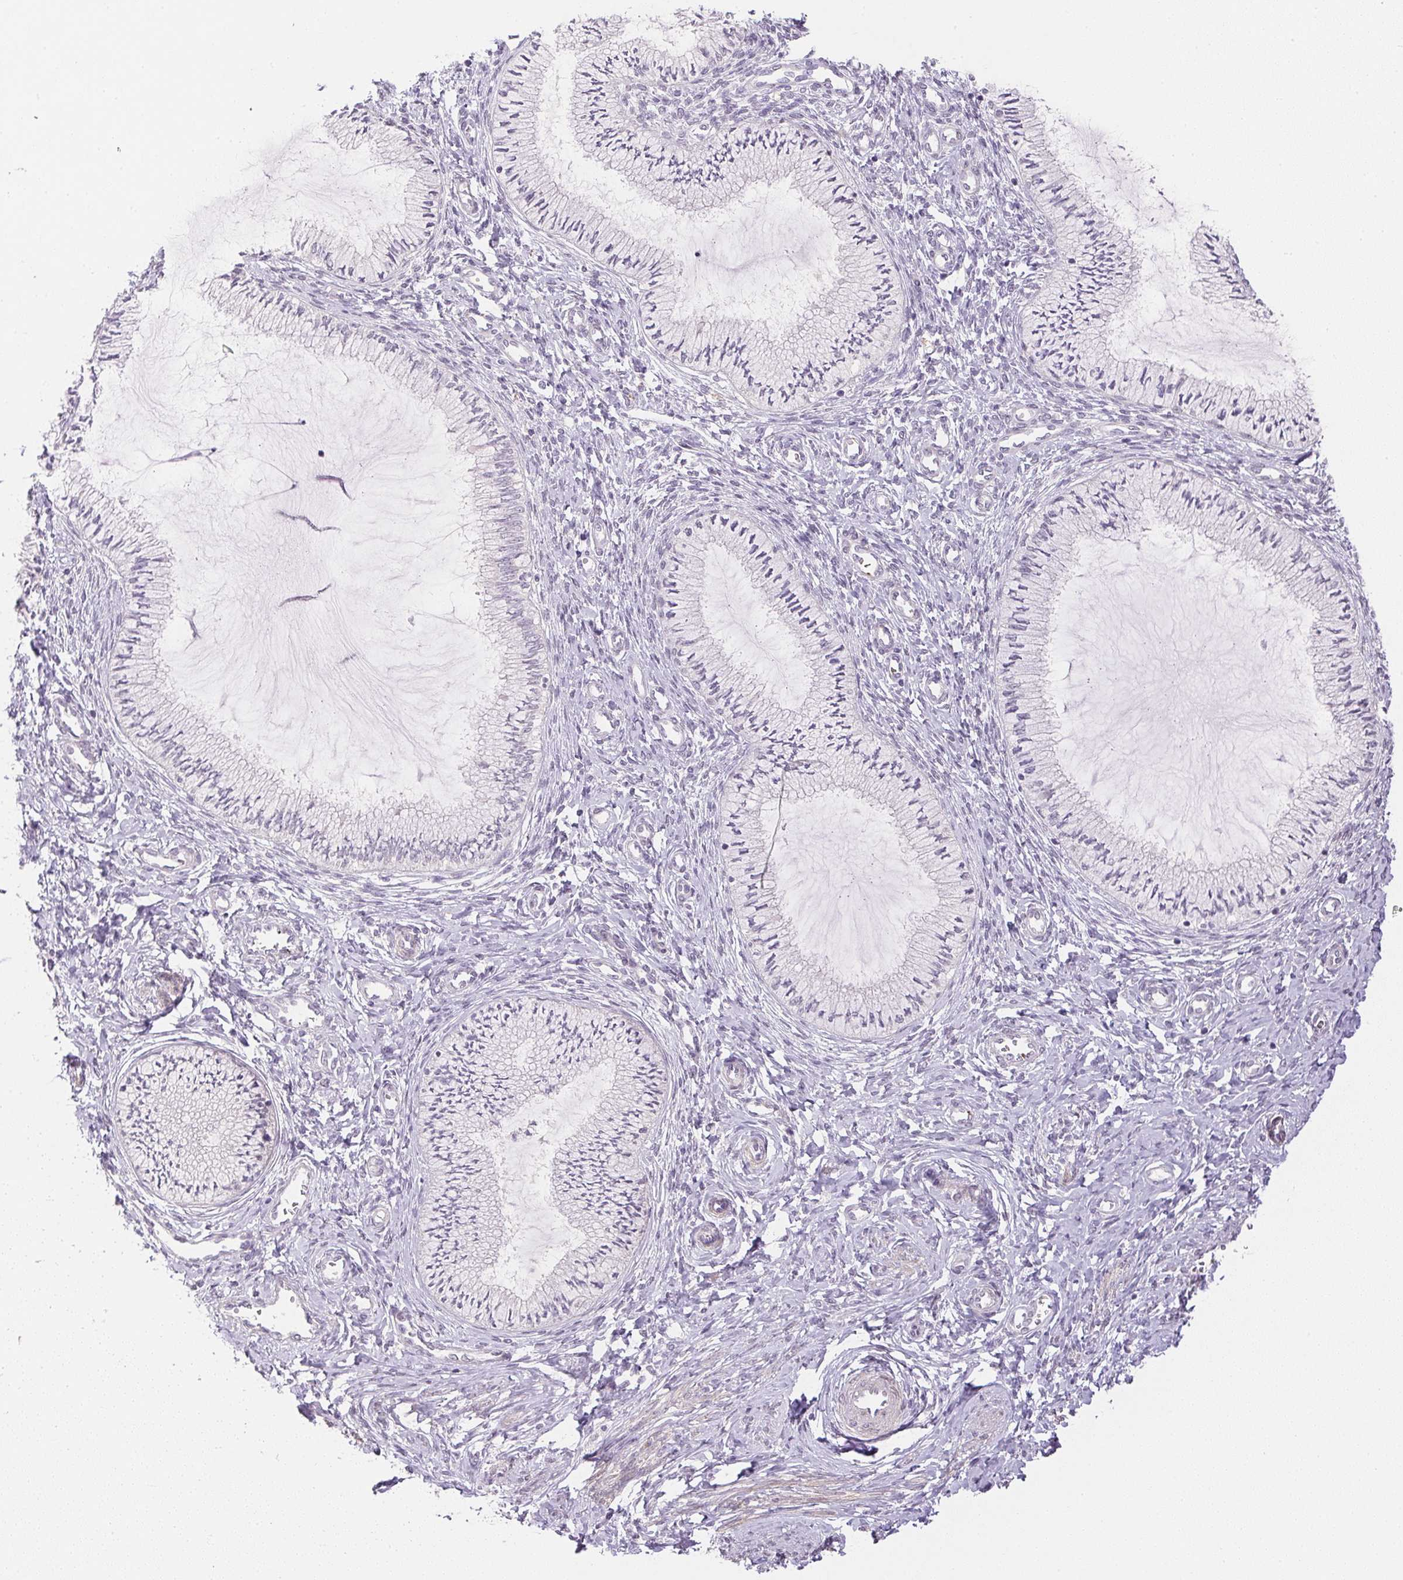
{"staining": {"intensity": "negative", "quantity": "none", "location": "none"}, "tissue": "cervix", "cell_type": "Glandular cells", "image_type": "normal", "snomed": [{"axis": "morphology", "description": "Normal tissue, NOS"}, {"axis": "topography", "description": "Cervix"}], "caption": "High magnification brightfield microscopy of benign cervix stained with DAB (3,3'-diaminobenzidine) (brown) and counterstained with hematoxylin (blue): glandular cells show no significant staining. Brightfield microscopy of immunohistochemistry stained with DAB (3,3'-diaminobenzidine) (brown) and hematoxylin (blue), captured at high magnification.", "gene": "PRL", "patient": {"sex": "female", "age": 24}}